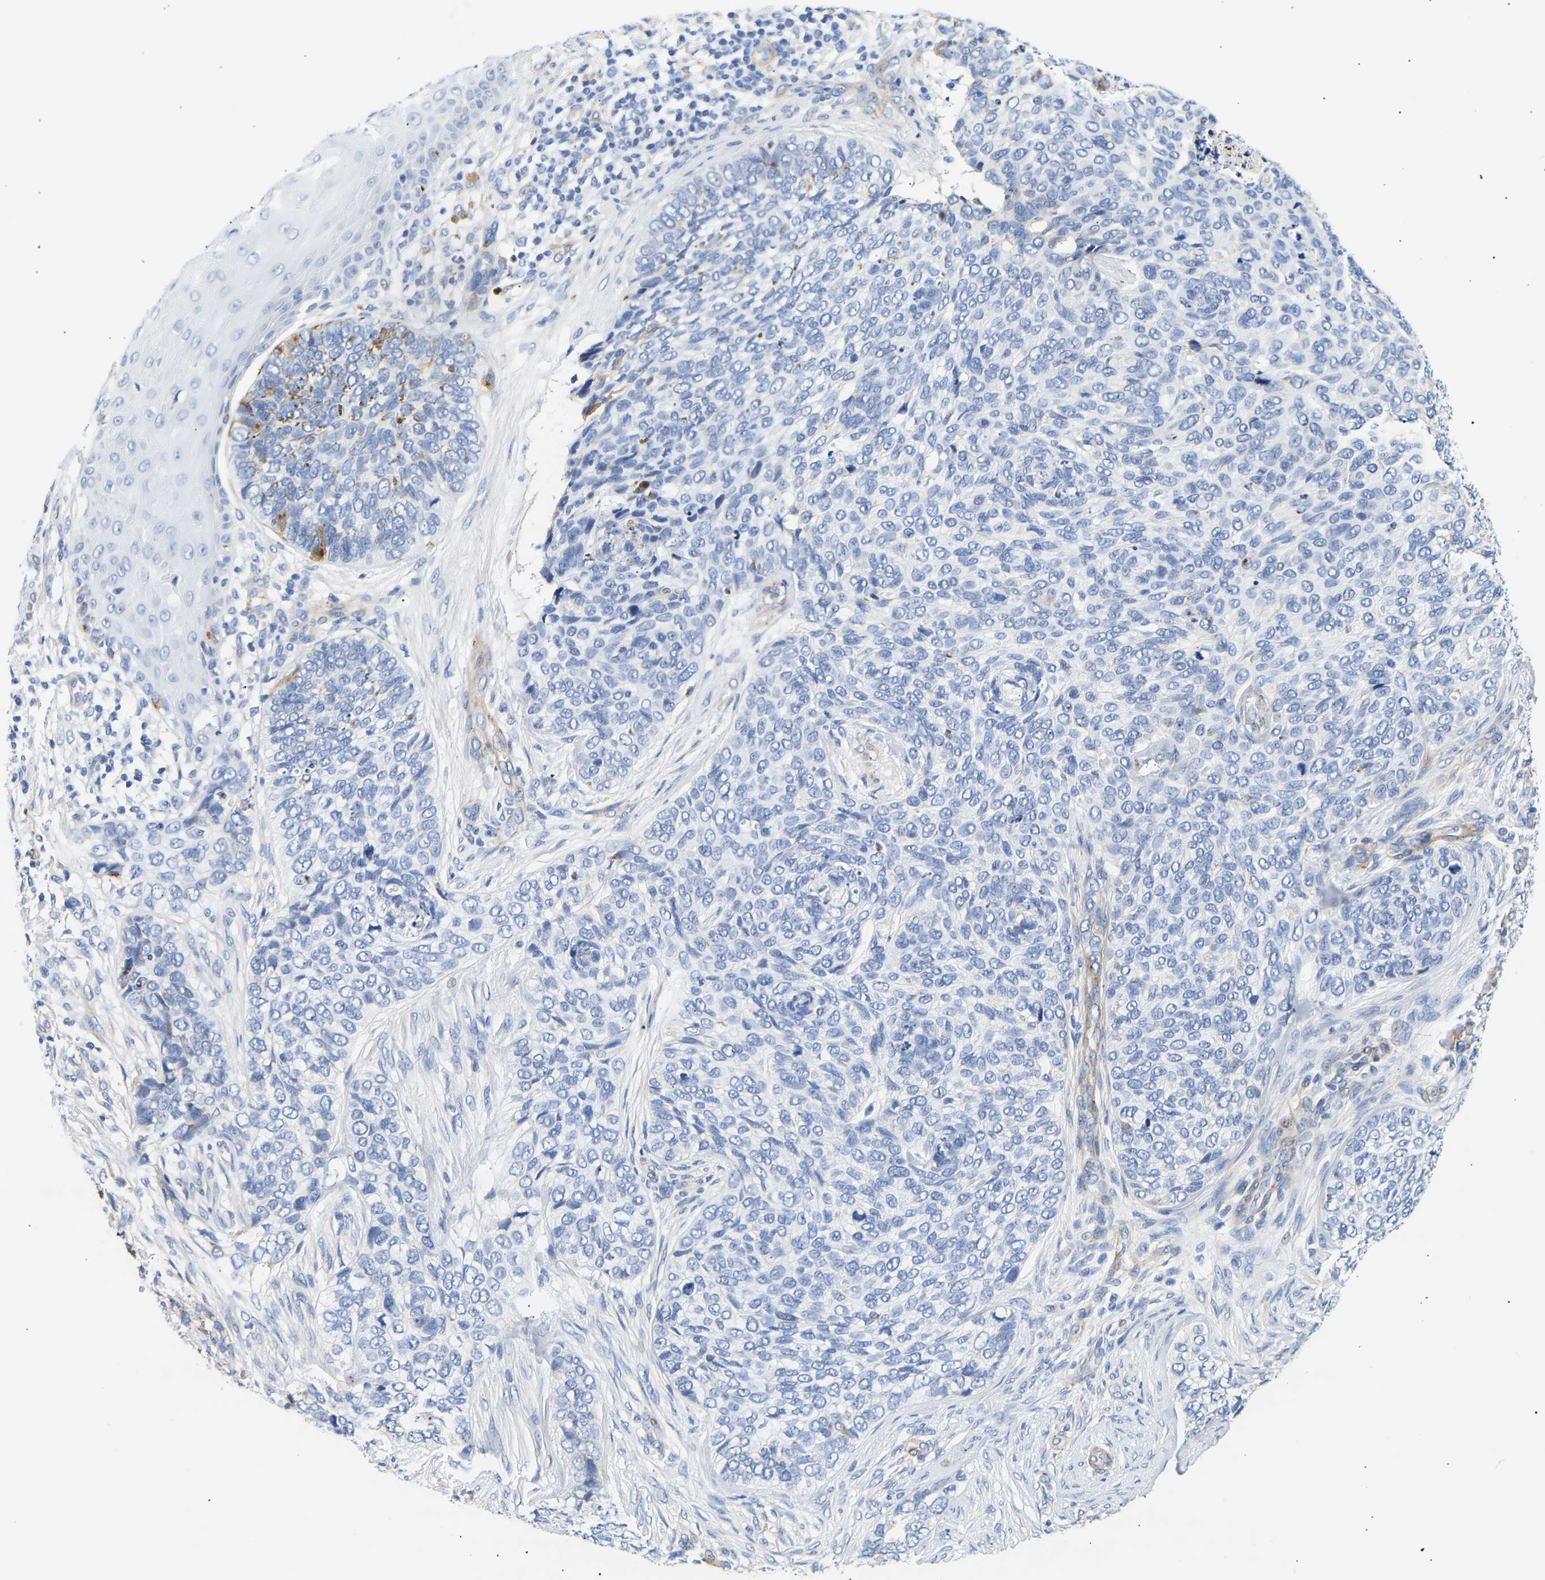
{"staining": {"intensity": "negative", "quantity": "none", "location": "none"}, "tissue": "skin cancer", "cell_type": "Tumor cells", "image_type": "cancer", "snomed": [{"axis": "morphology", "description": "Basal cell carcinoma"}, {"axis": "topography", "description": "Skin"}], "caption": "This is an immunohistochemistry histopathology image of human skin basal cell carcinoma. There is no staining in tumor cells.", "gene": "IGFBP7", "patient": {"sex": "female", "age": 64}}